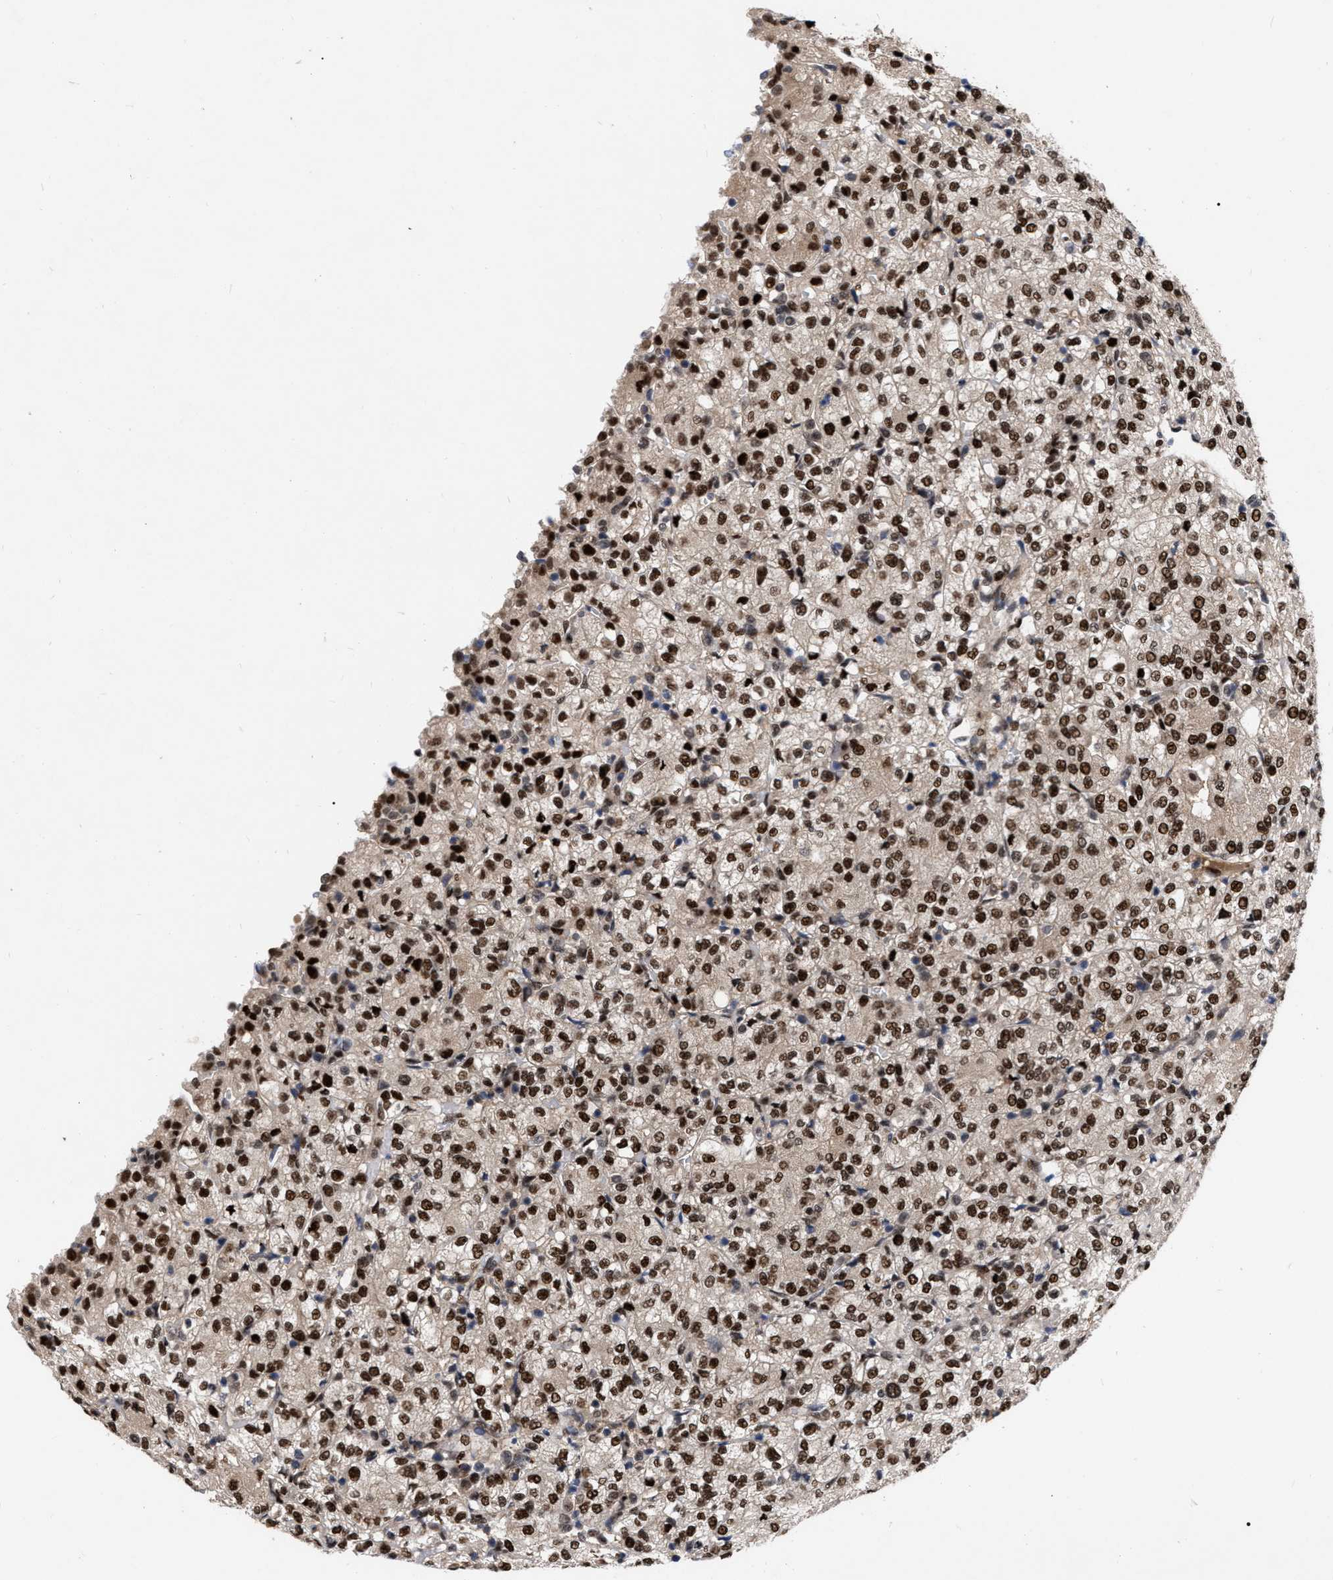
{"staining": {"intensity": "strong", "quantity": ">75%", "location": "cytoplasmic/membranous,nuclear"}, "tissue": "renal cancer", "cell_type": "Tumor cells", "image_type": "cancer", "snomed": [{"axis": "morphology", "description": "Adenocarcinoma, NOS"}, {"axis": "topography", "description": "Kidney"}], "caption": "Immunohistochemistry (IHC) histopathology image of renal adenocarcinoma stained for a protein (brown), which reveals high levels of strong cytoplasmic/membranous and nuclear expression in approximately >75% of tumor cells.", "gene": "MDM4", "patient": {"sex": "male", "age": 77}}